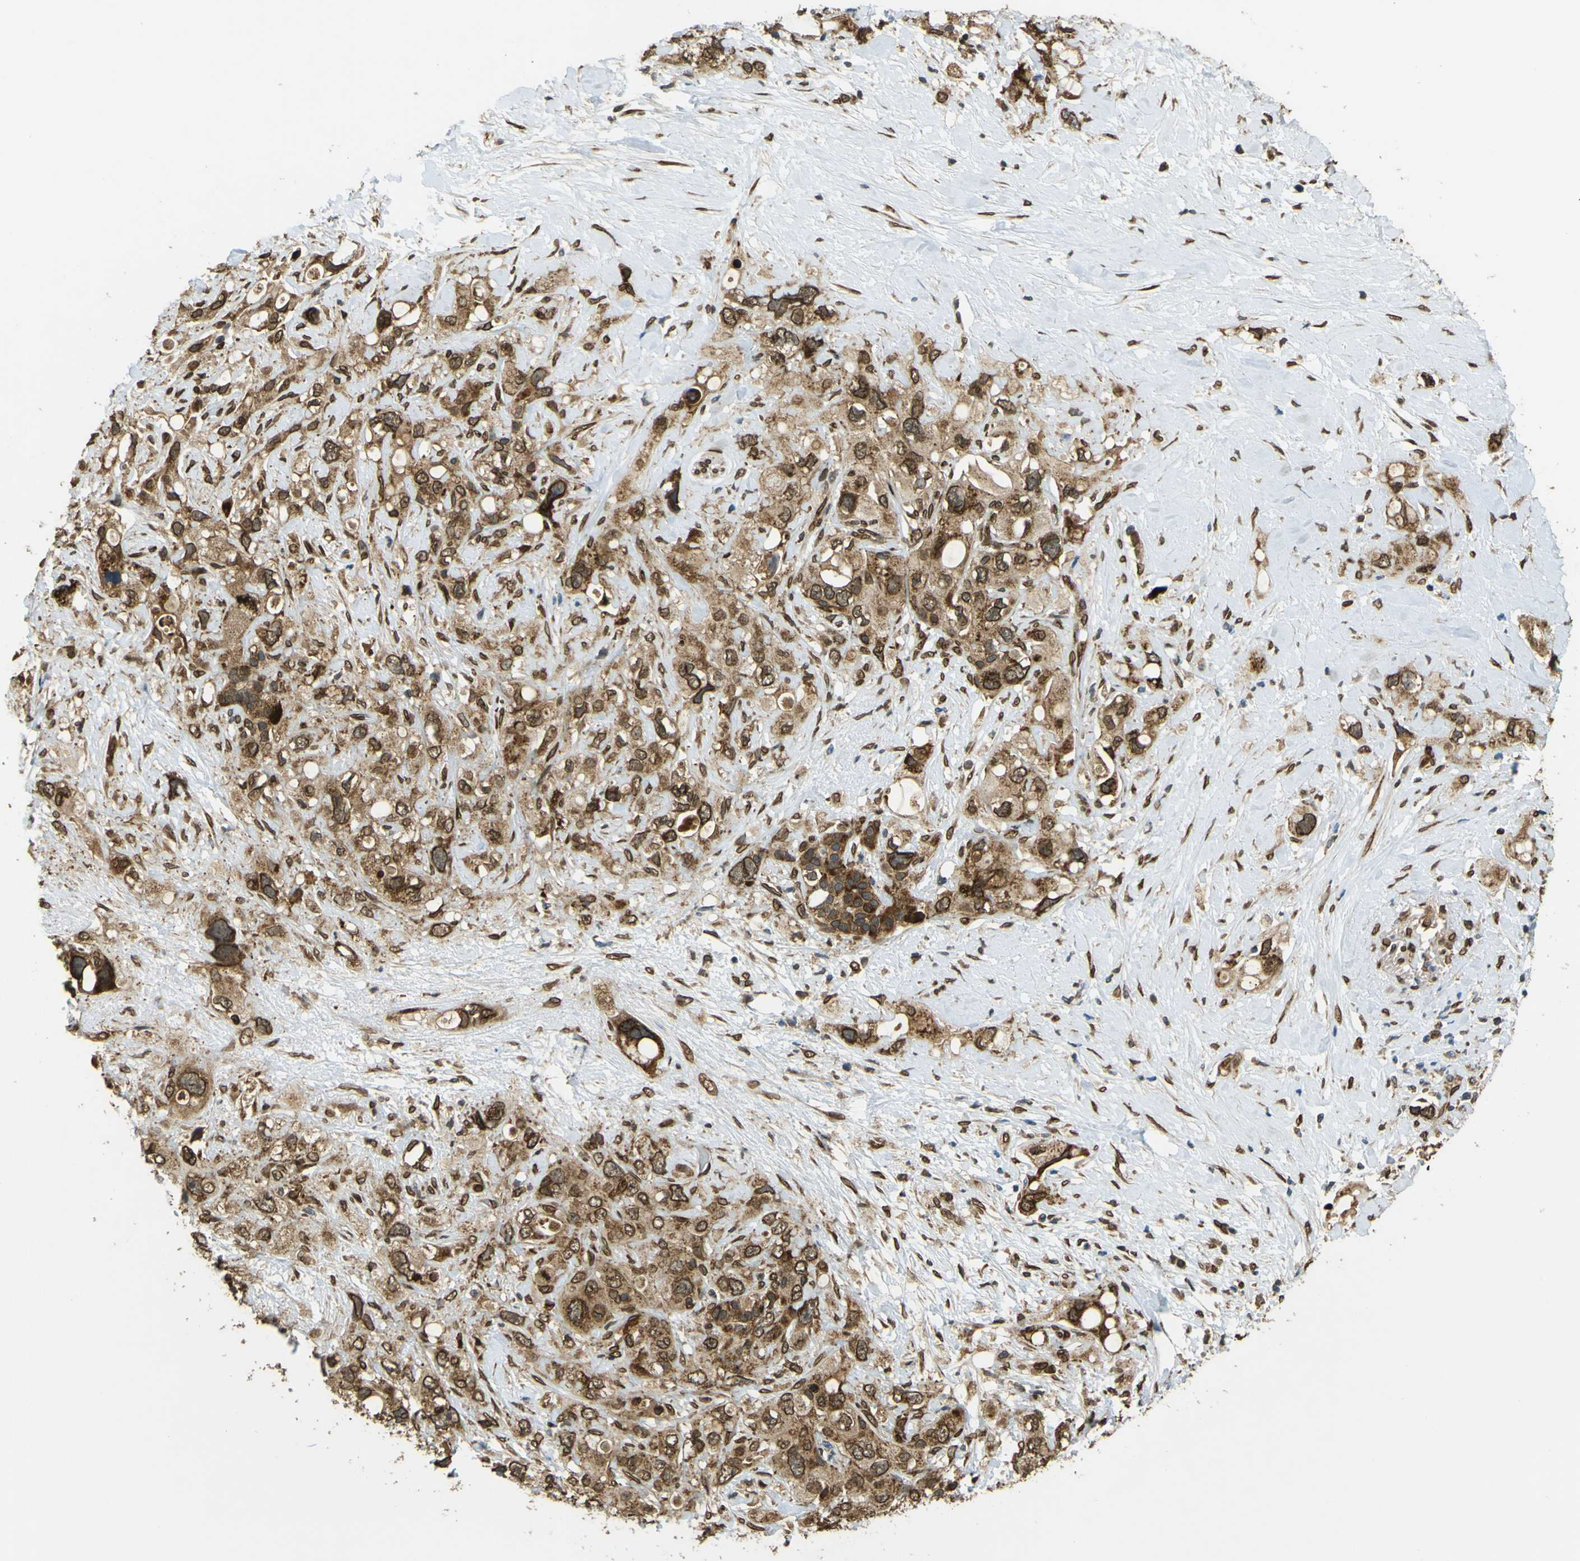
{"staining": {"intensity": "strong", "quantity": ">75%", "location": "cytoplasmic/membranous,nuclear"}, "tissue": "pancreatic cancer", "cell_type": "Tumor cells", "image_type": "cancer", "snomed": [{"axis": "morphology", "description": "Adenocarcinoma, NOS"}, {"axis": "topography", "description": "Pancreas"}], "caption": "About >75% of tumor cells in human pancreatic cancer (adenocarcinoma) exhibit strong cytoplasmic/membranous and nuclear protein positivity as visualized by brown immunohistochemical staining.", "gene": "GALNT1", "patient": {"sex": "female", "age": 56}}